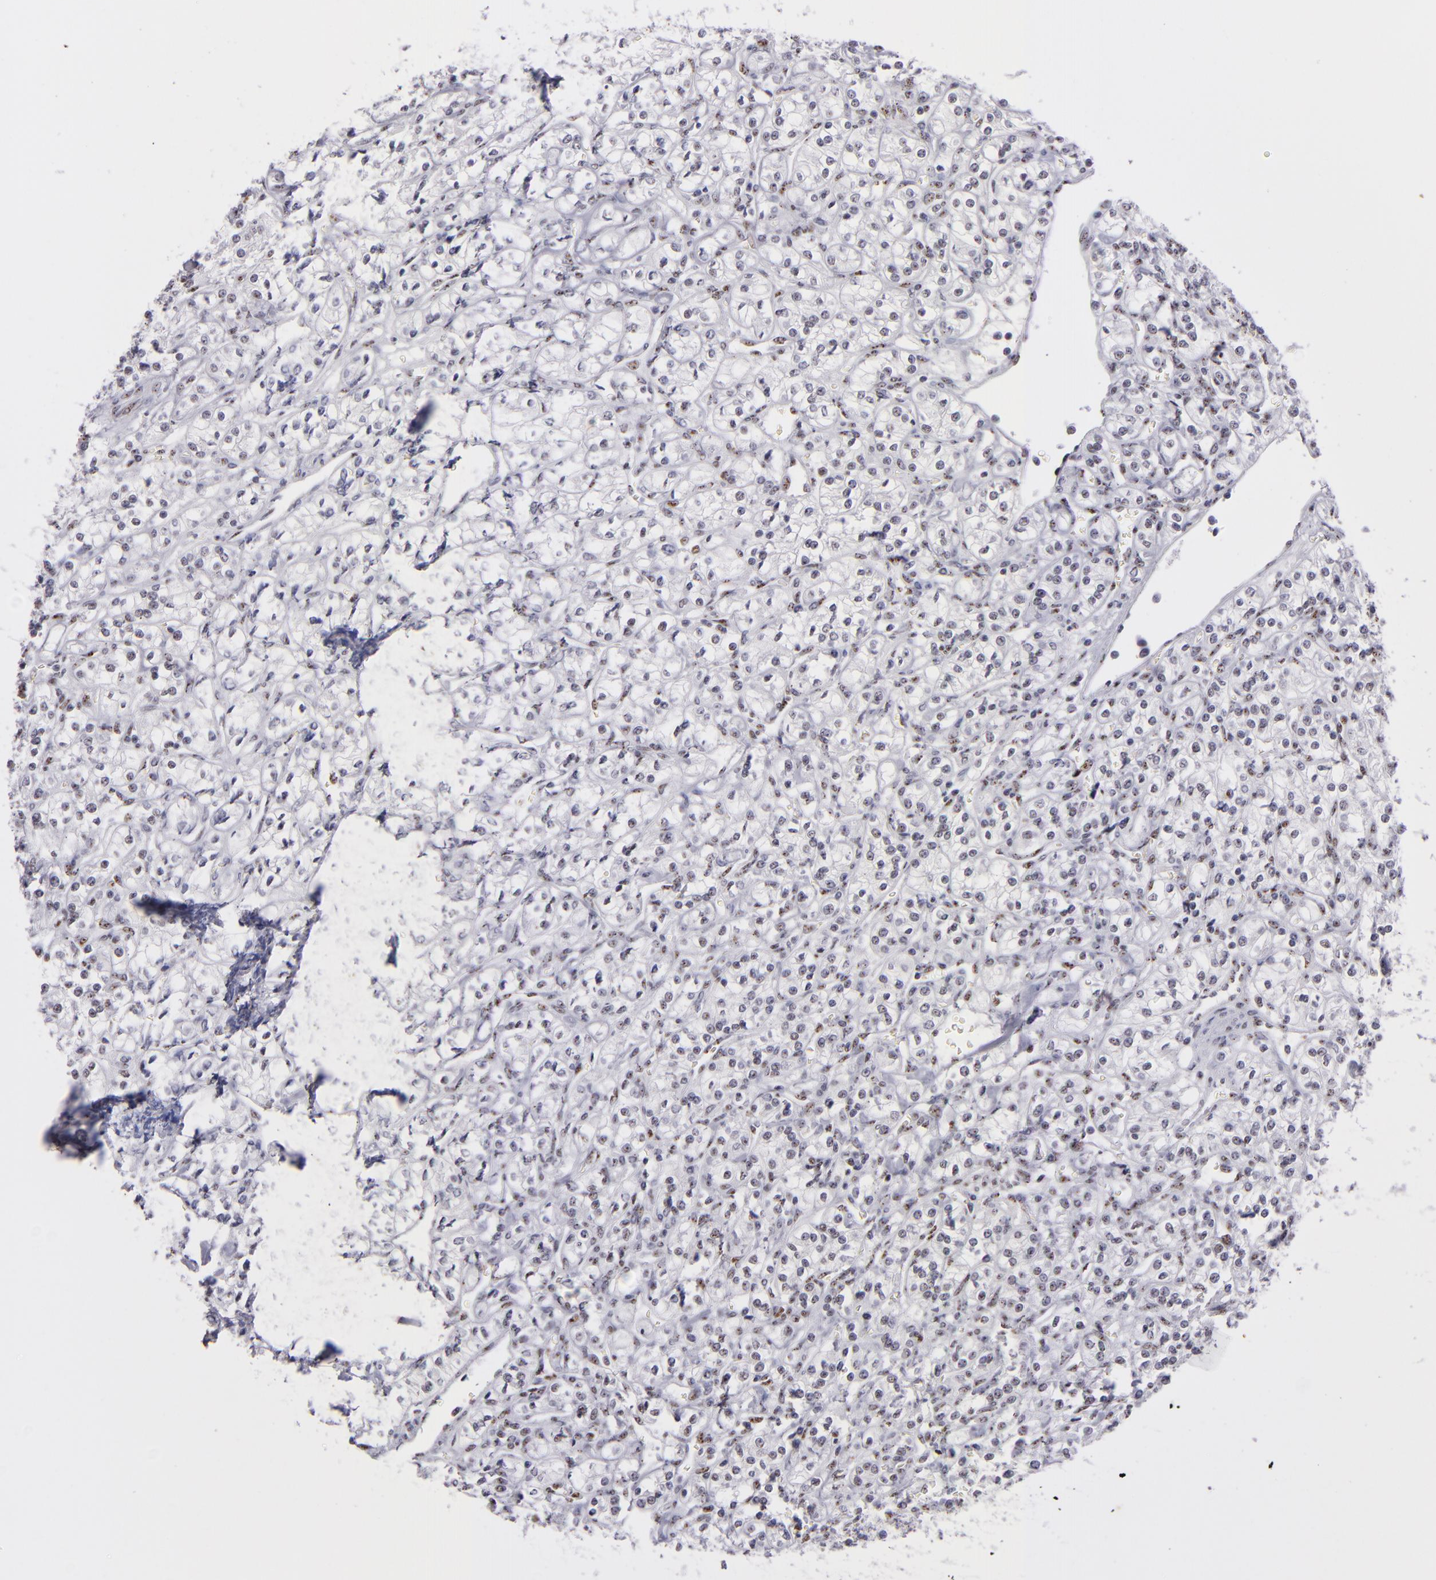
{"staining": {"intensity": "weak", "quantity": "<25%", "location": "nuclear"}, "tissue": "renal cancer", "cell_type": "Tumor cells", "image_type": "cancer", "snomed": [{"axis": "morphology", "description": "Adenocarcinoma, NOS"}, {"axis": "topography", "description": "Kidney"}], "caption": "IHC of human renal cancer demonstrates no expression in tumor cells.", "gene": "TOP3A", "patient": {"sex": "male", "age": 77}}